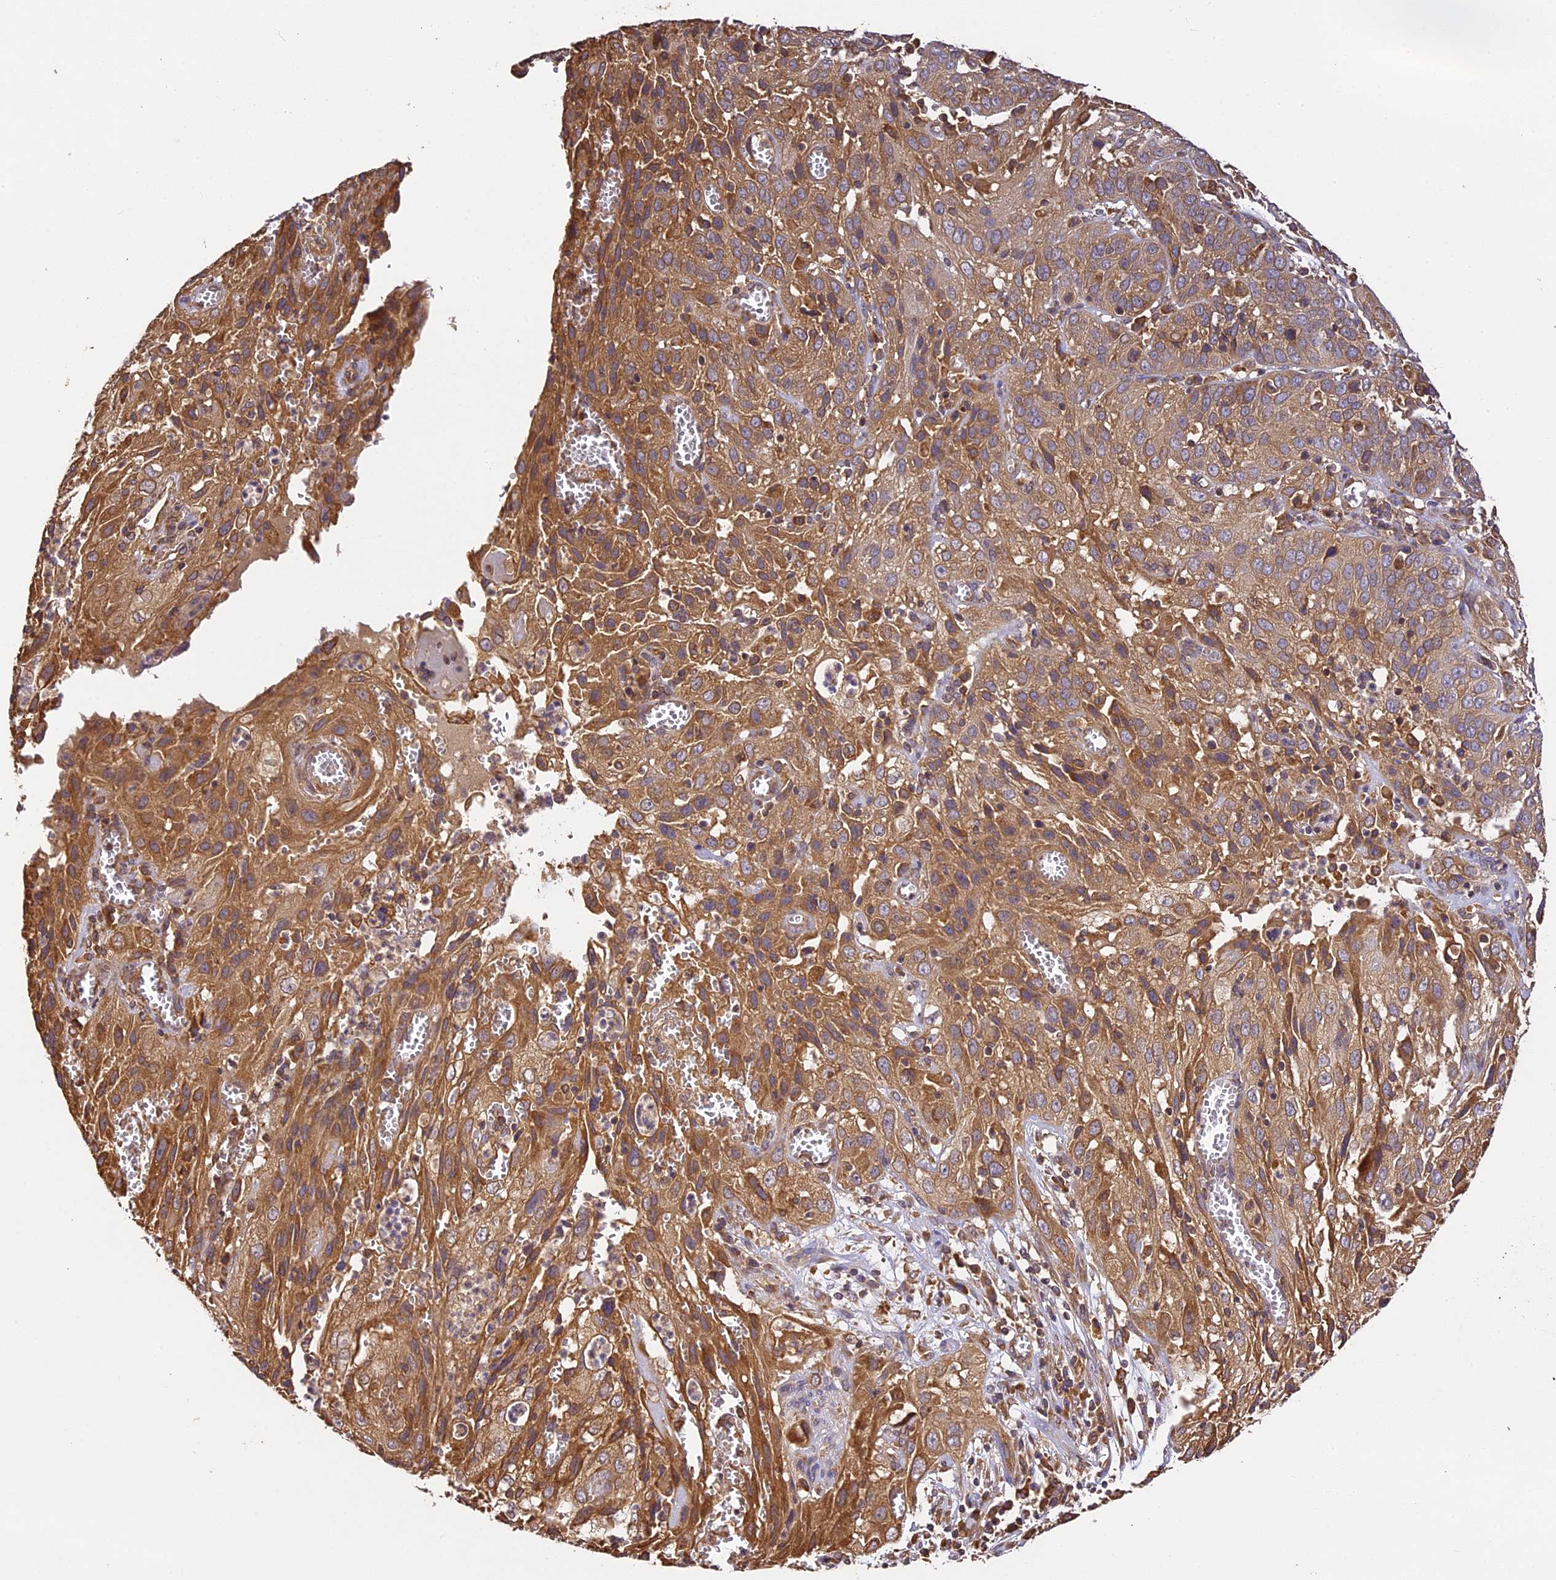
{"staining": {"intensity": "moderate", "quantity": ">75%", "location": "cytoplasmic/membranous"}, "tissue": "cervical cancer", "cell_type": "Tumor cells", "image_type": "cancer", "snomed": [{"axis": "morphology", "description": "Squamous cell carcinoma, NOS"}, {"axis": "topography", "description": "Cervix"}], "caption": "Cervical cancer (squamous cell carcinoma) was stained to show a protein in brown. There is medium levels of moderate cytoplasmic/membranous positivity in about >75% of tumor cells. The staining was performed using DAB, with brown indicating positive protein expression. Nuclei are stained blue with hematoxylin.", "gene": "BRAP", "patient": {"sex": "female", "age": 32}}